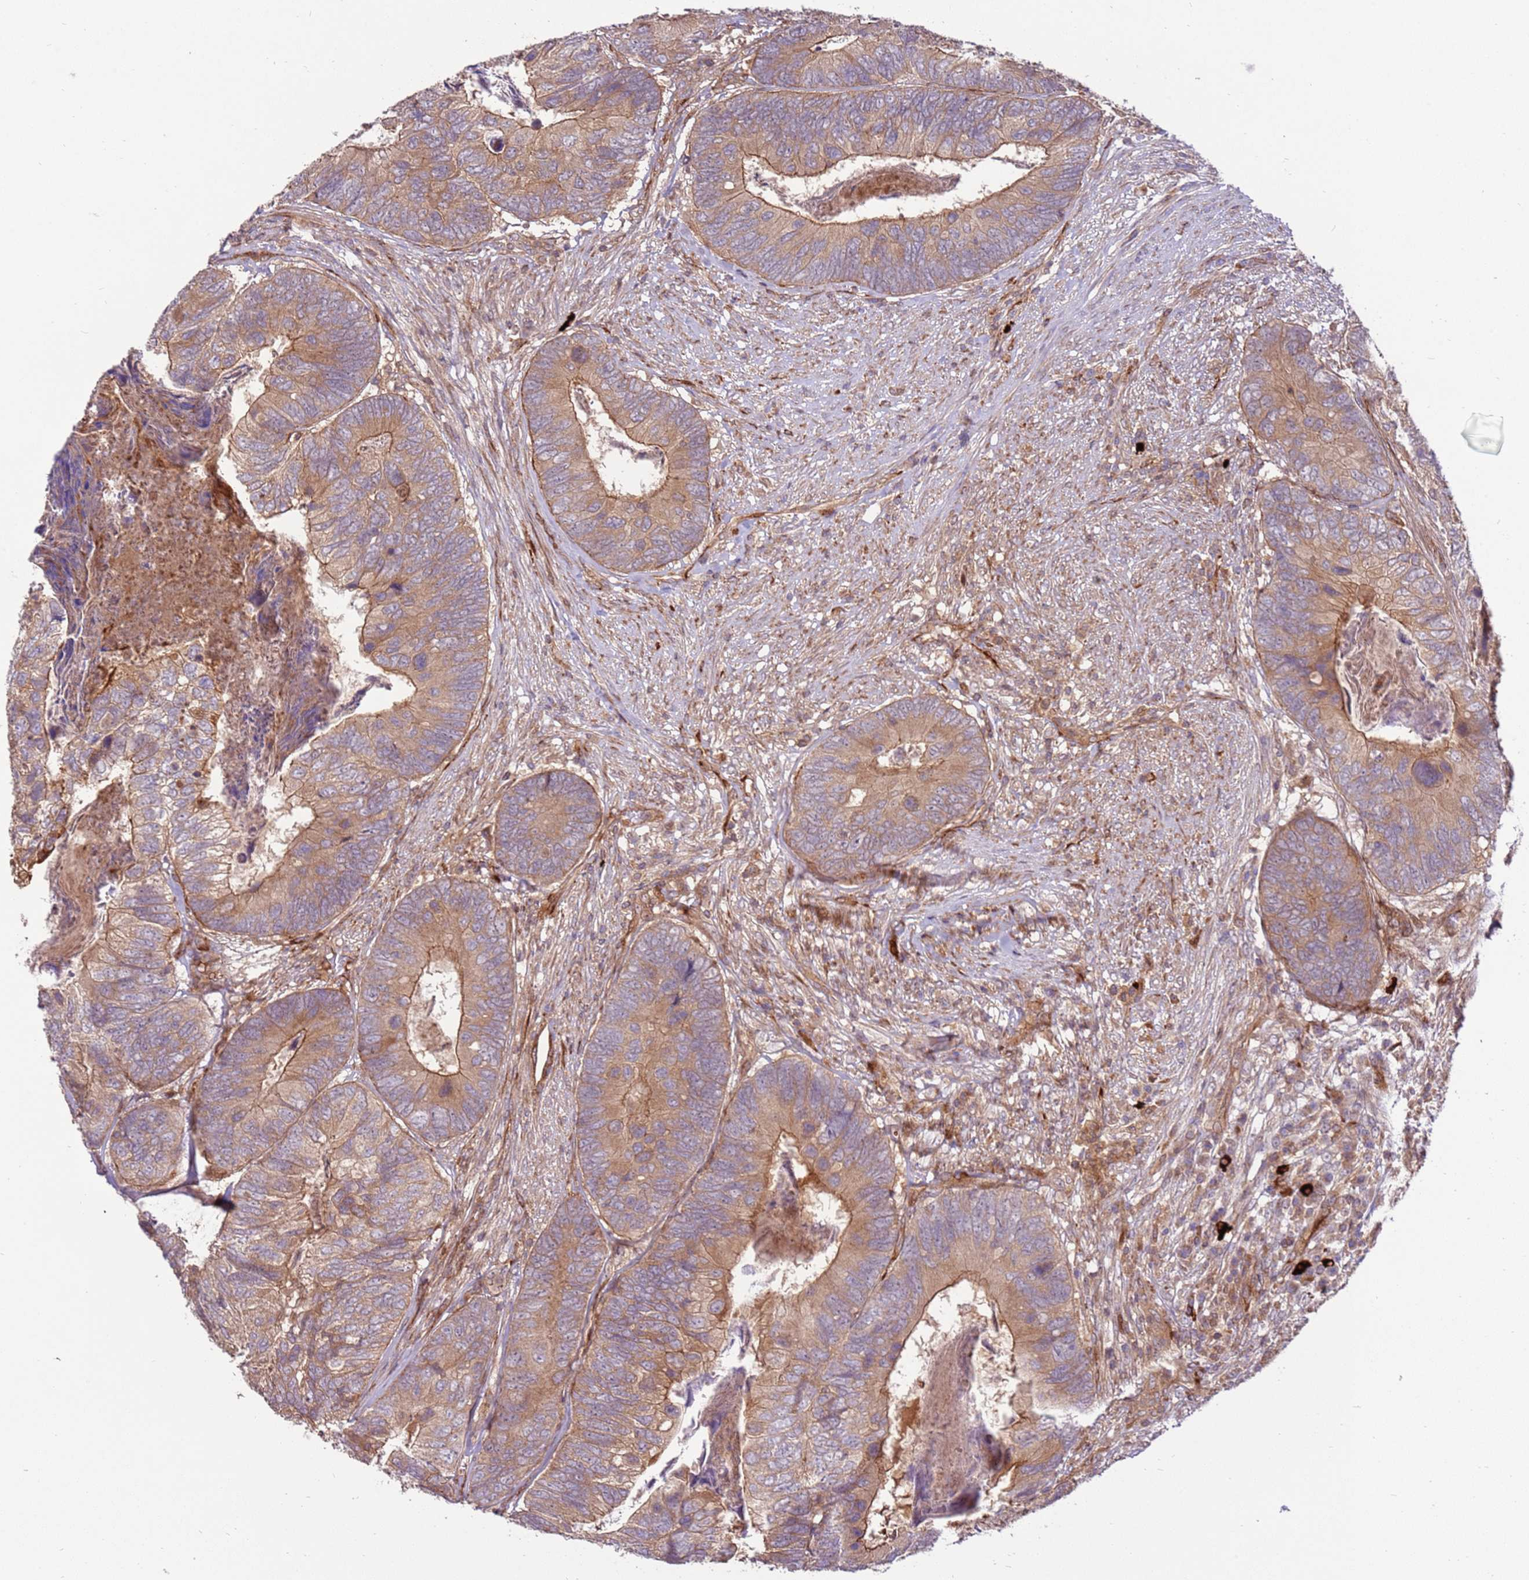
{"staining": {"intensity": "moderate", "quantity": ">75%", "location": "cytoplasmic/membranous"}, "tissue": "colorectal cancer", "cell_type": "Tumor cells", "image_type": "cancer", "snomed": [{"axis": "morphology", "description": "Adenocarcinoma, NOS"}, {"axis": "topography", "description": "Colon"}], "caption": "Human adenocarcinoma (colorectal) stained for a protein (brown) exhibits moderate cytoplasmic/membranous positive expression in about >75% of tumor cells.", "gene": "ZNF624", "patient": {"sex": "female", "age": 67}}